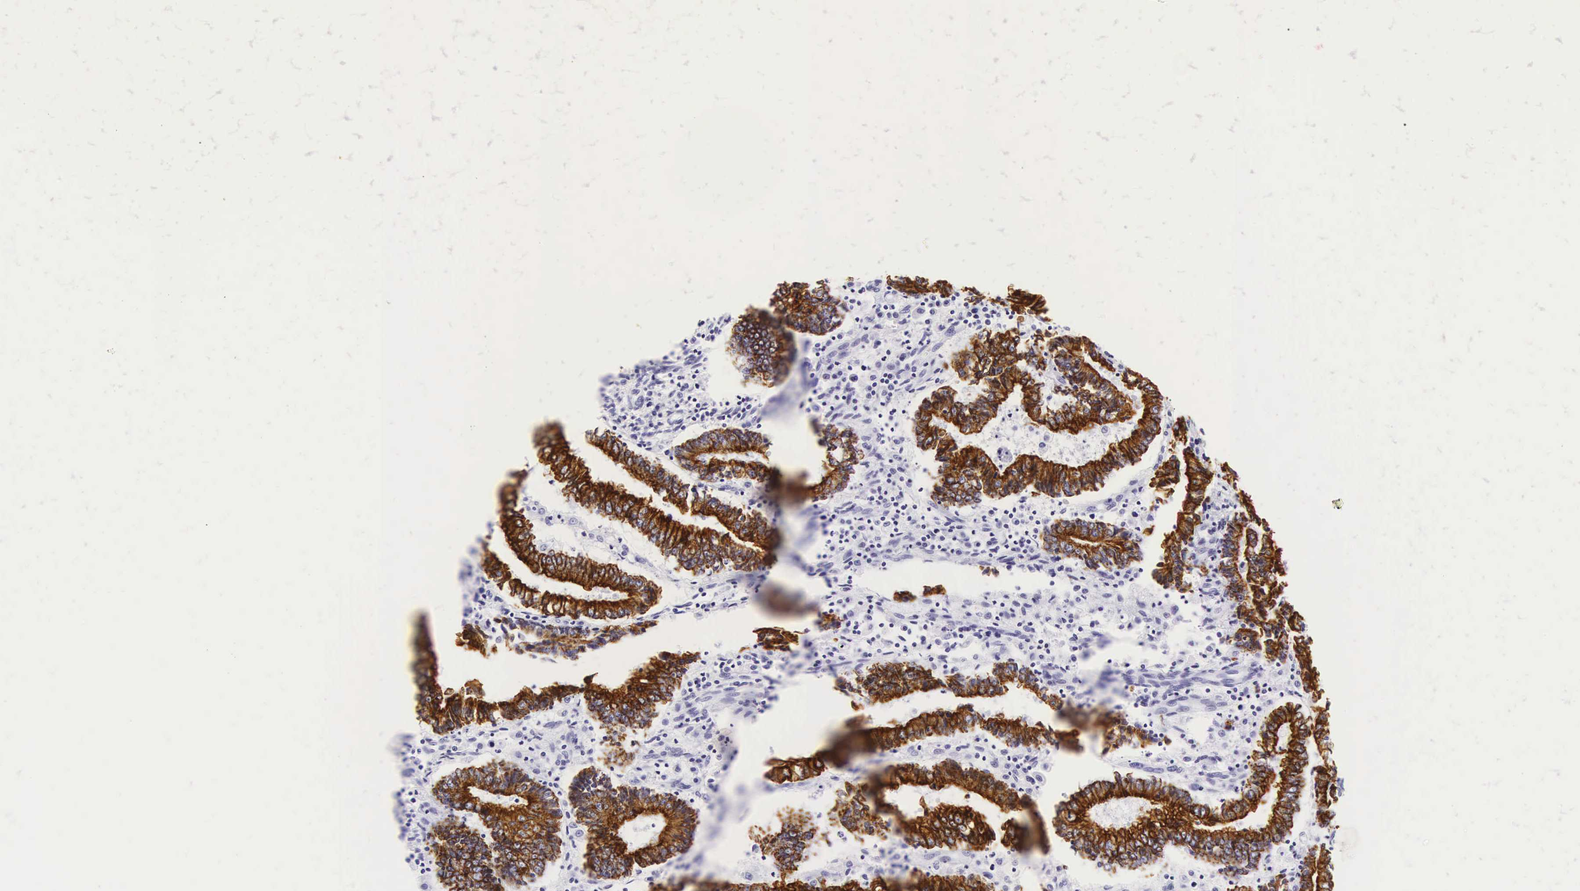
{"staining": {"intensity": "strong", "quantity": ">75%", "location": "cytoplasmic/membranous"}, "tissue": "endometrial cancer", "cell_type": "Tumor cells", "image_type": "cancer", "snomed": [{"axis": "morphology", "description": "Adenocarcinoma, NOS"}, {"axis": "topography", "description": "Endometrium"}], "caption": "Immunohistochemical staining of human endometrial cancer shows high levels of strong cytoplasmic/membranous positivity in about >75% of tumor cells. The staining was performed using DAB (3,3'-diaminobenzidine), with brown indicating positive protein expression. Nuclei are stained blue with hematoxylin.", "gene": "KRT18", "patient": {"sex": "female", "age": 75}}